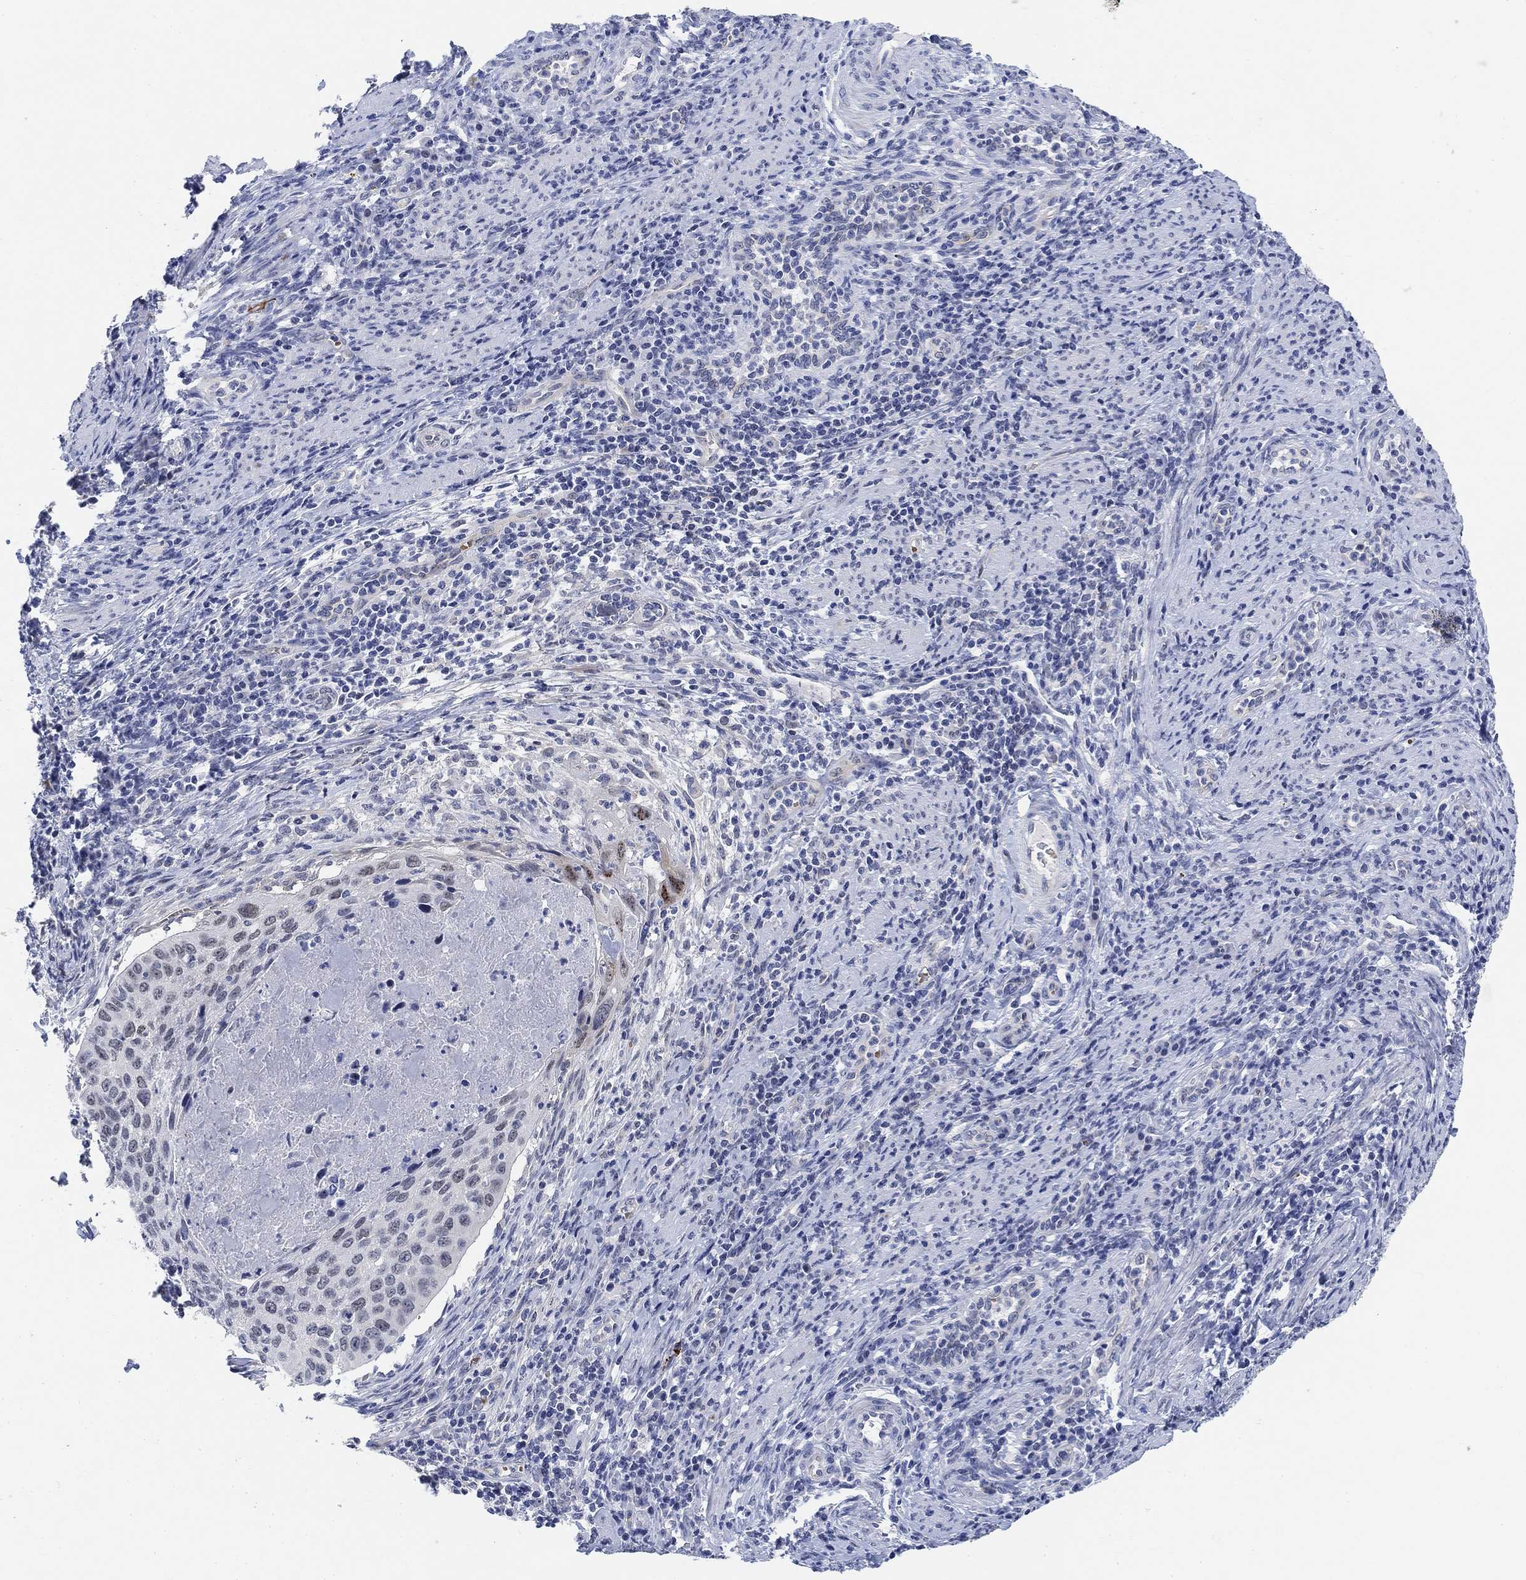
{"staining": {"intensity": "weak", "quantity": "<25%", "location": "nuclear"}, "tissue": "cervical cancer", "cell_type": "Tumor cells", "image_type": "cancer", "snomed": [{"axis": "morphology", "description": "Squamous cell carcinoma, NOS"}, {"axis": "topography", "description": "Cervix"}], "caption": "This is a photomicrograph of immunohistochemistry (IHC) staining of cervical cancer (squamous cell carcinoma), which shows no positivity in tumor cells. The staining is performed using DAB brown chromogen with nuclei counter-stained in using hematoxylin.", "gene": "PAX6", "patient": {"sex": "female", "age": 26}}